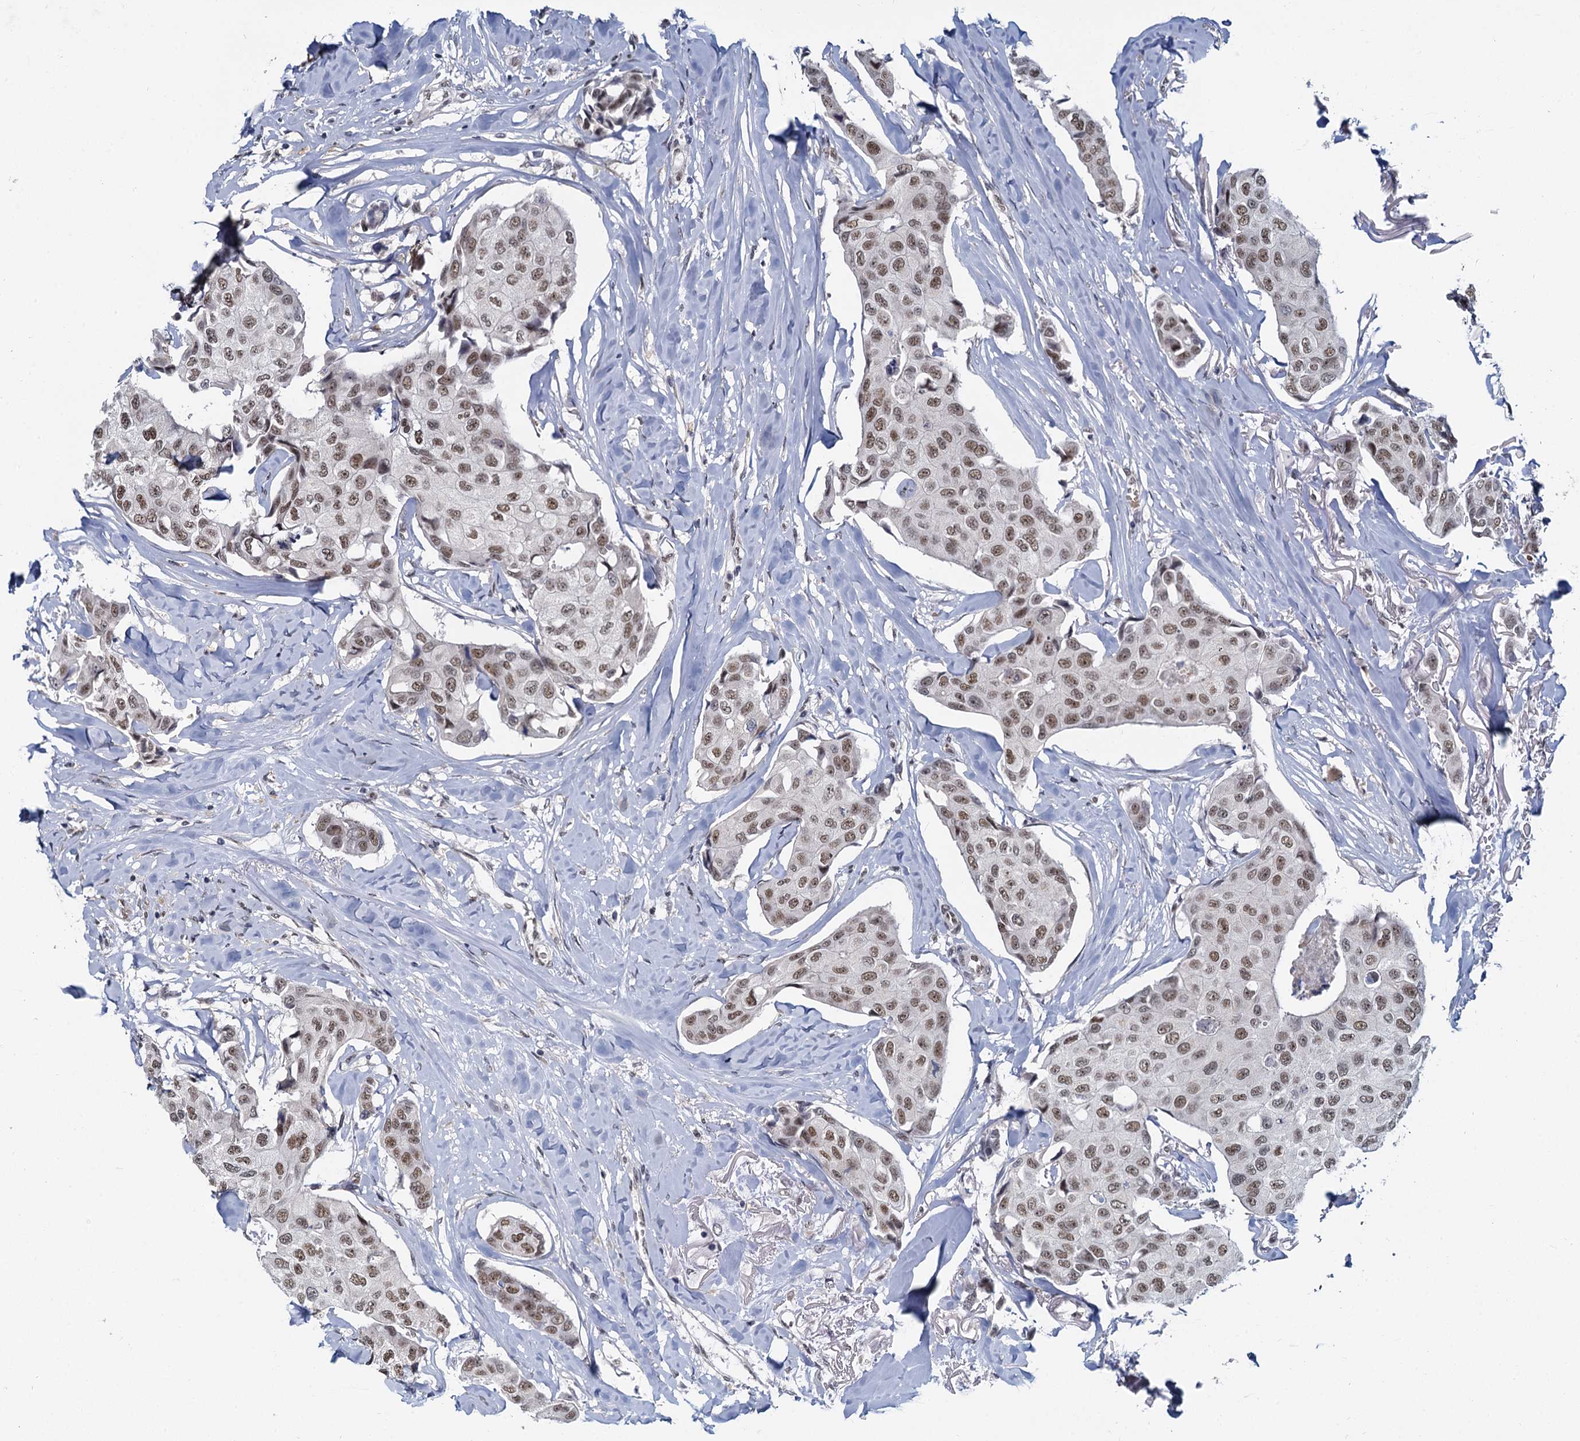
{"staining": {"intensity": "weak", "quantity": ">75%", "location": "nuclear"}, "tissue": "breast cancer", "cell_type": "Tumor cells", "image_type": "cancer", "snomed": [{"axis": "morphology", "description": "Duct carcinoma"}, {"axis": "topography", "description": "Breast"}], "caption": "Protein expression analysis of human breast cancer reveals weak nuclear staining in about >75% of tumor cells.", "gene": "RPRD1A", "patient": {"sex": "female", "age": 80}}